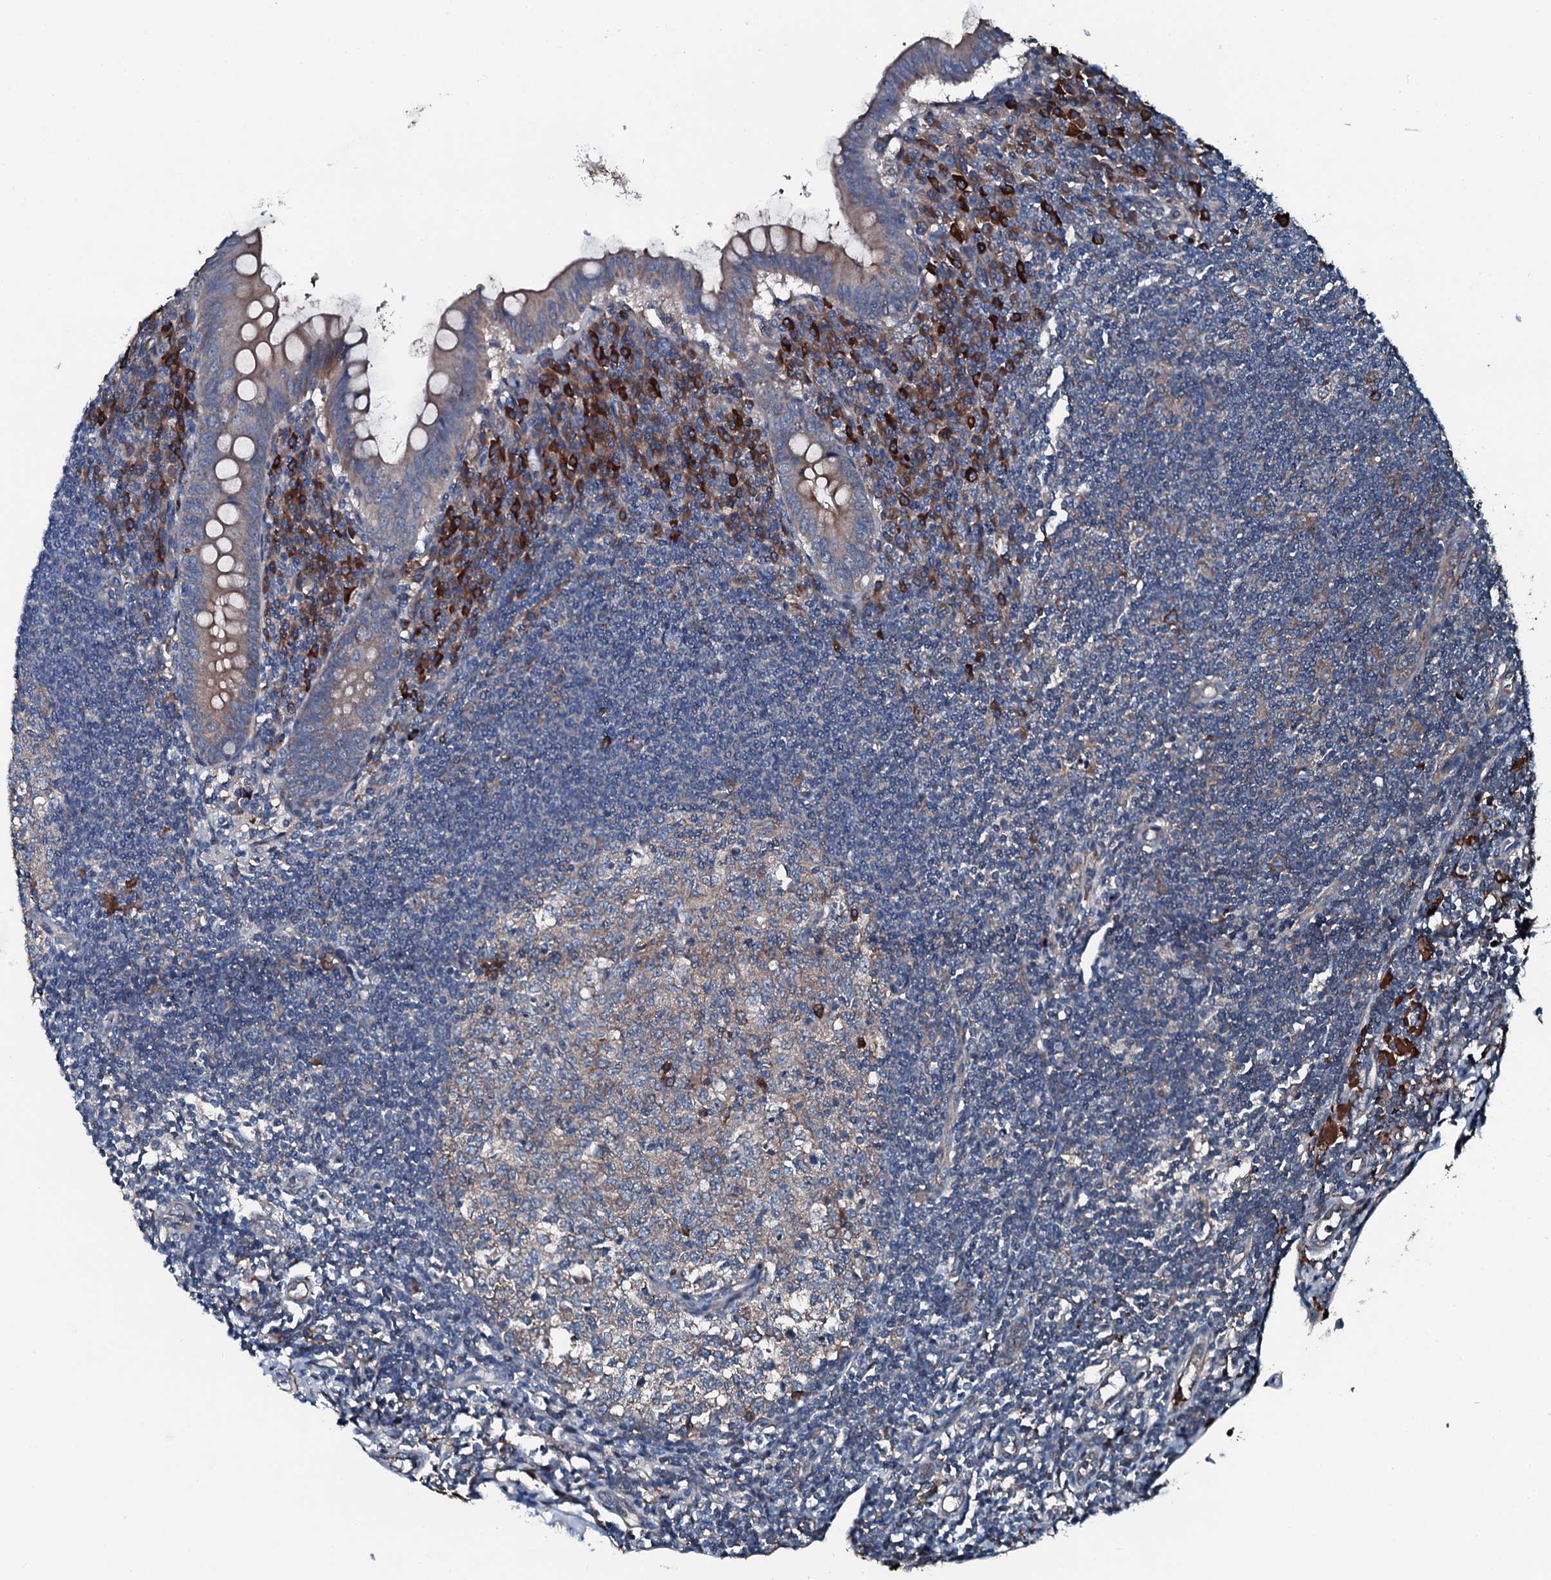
{"staining": {"intensity": "moderate", "quantity": "25%-75%", "location": "cytoplasmic/membranous"}, "tissue": "appendix", "cell_type": "Glandular cells", "image_type": "normal", "snomed": [{"axis": "morphology", "description": "Normal tissue, NOS"}, {"axis": "topography", "description": "Appendix"}], "caption": "Appendix stained for a protein displays moderate cytoplasmic/membranous positivity in glandular cells. (Brightfield microscopy of DAB IHC at high magnification).", "gene": "AARS1", "patient": {"sex": "female", "age": 33}}